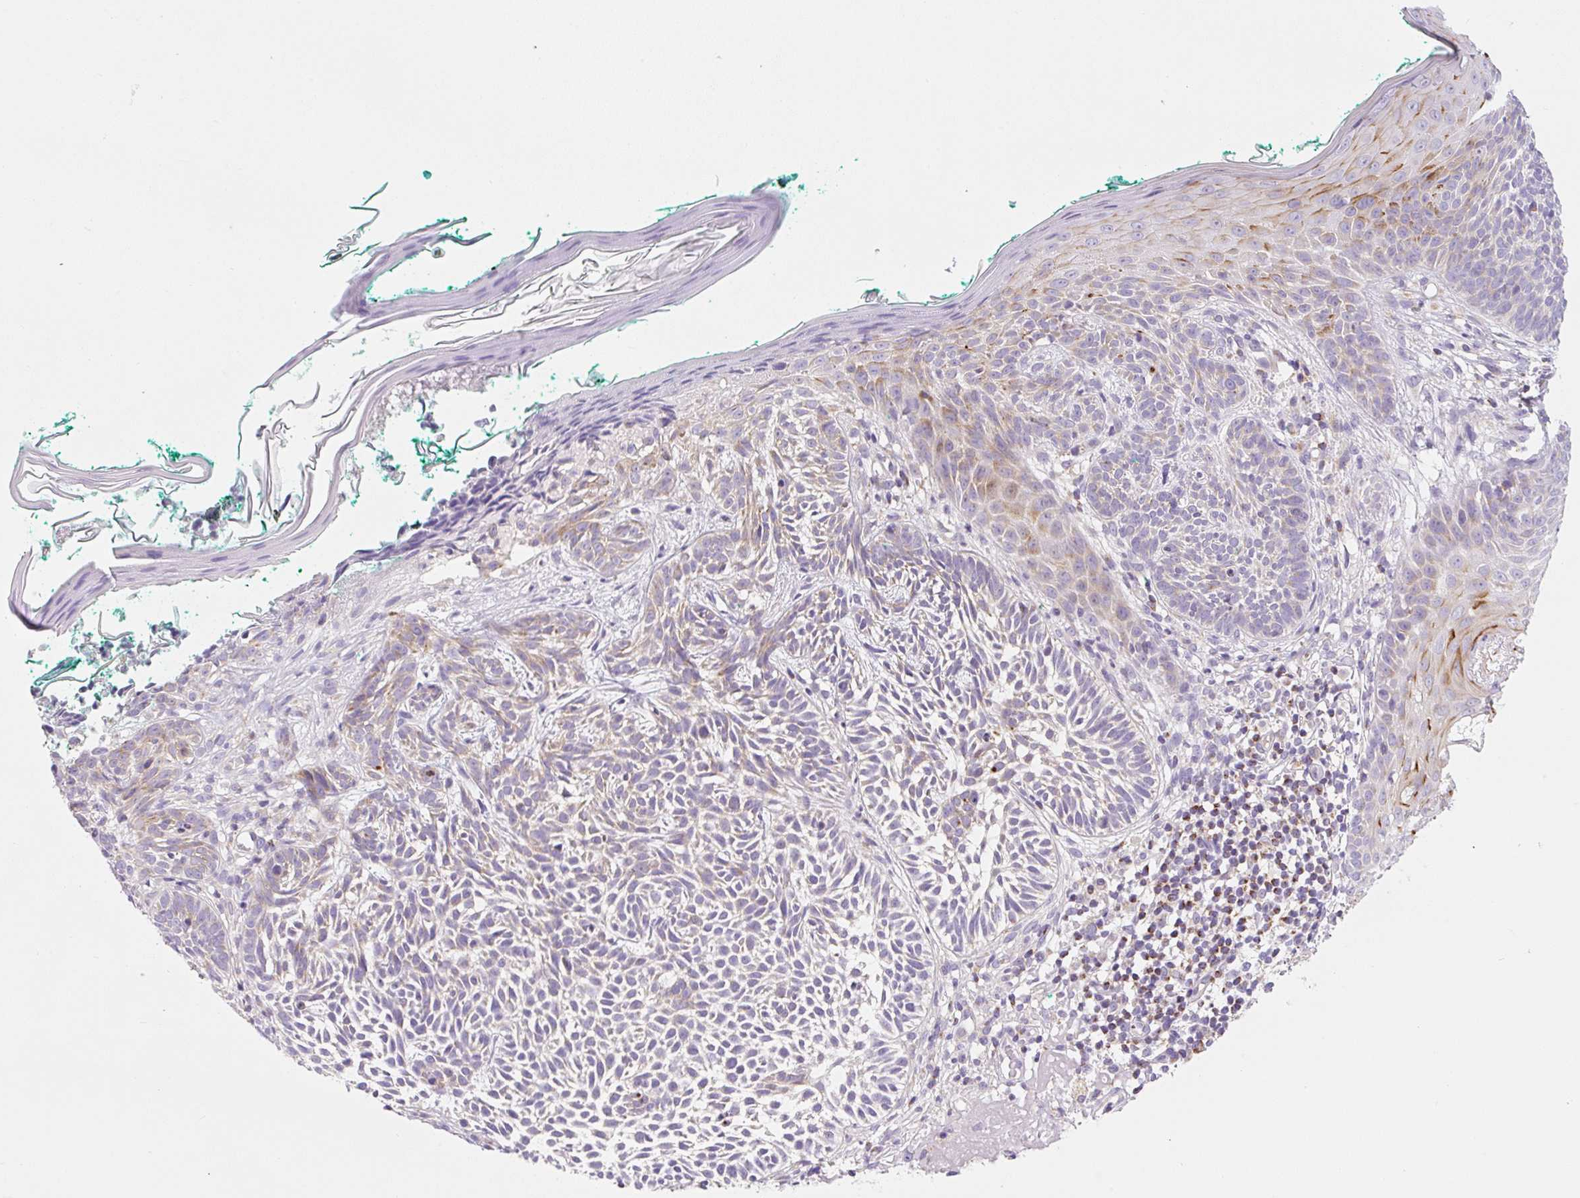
{"staining": {"intensity": "weak", "quantity": "<25%", "location": "cytoplasmic/membranous"}, "tissue": "skin cancer", "cell_type": "Tumor cells", "image_type": "cancer", "snomed": [{"axis": "morphology", "description": "Basal cell carcinoma"}, {"axis": "topography", "description": "Skin"}], "caption": "Skin cancer was stained to show a protein in brown. There is no significant staining in tumor cells.", "gene": "FOCAD", "patient": {"sex": "male", "age": 68}}